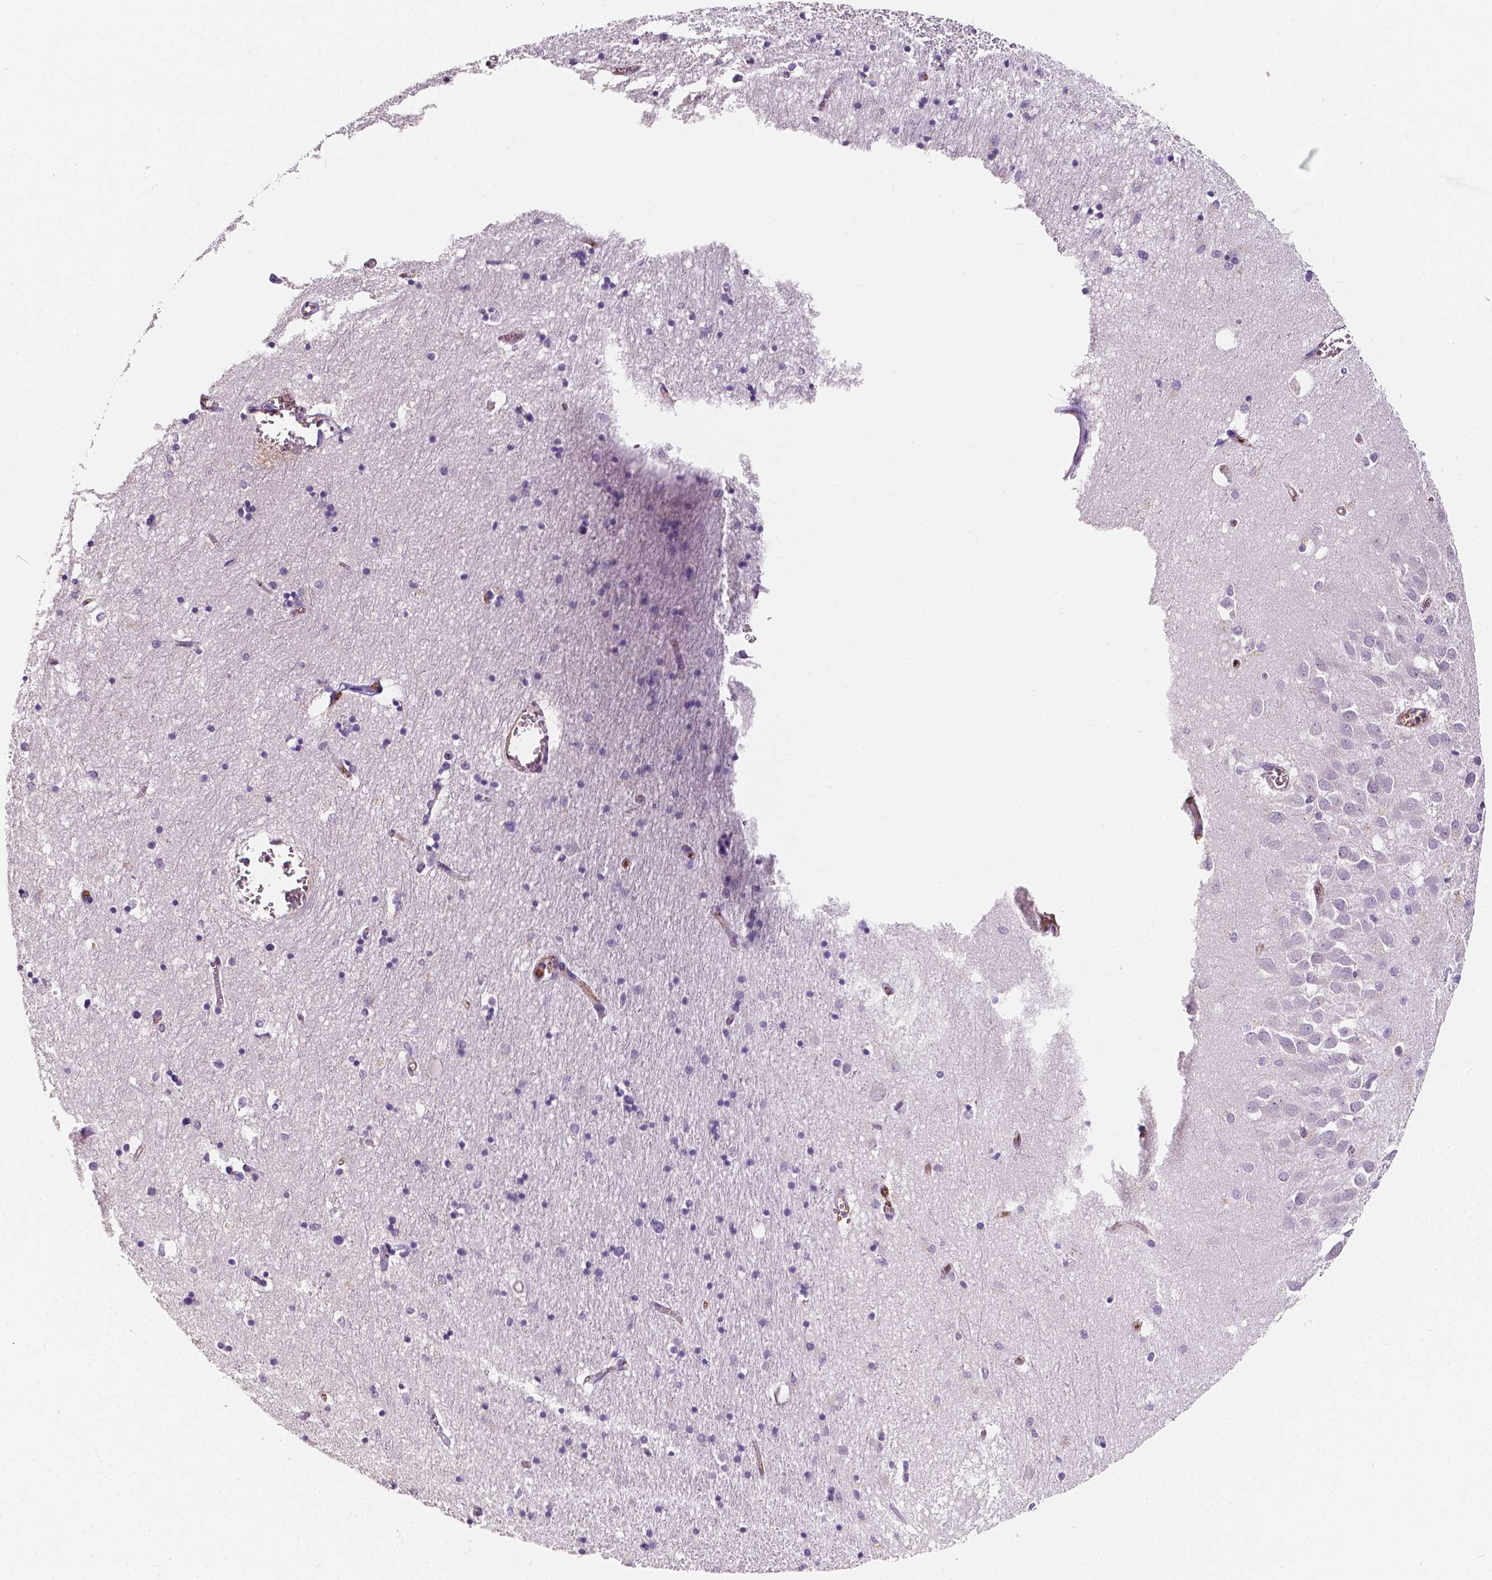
{"staining": {"intensity": "negative", "quantity": "none", "location": "none"}, "tissue": "hippocampus", "cell_type": "Glial cells", "image_type": "normal", "snomed": [{"axis": "morphology", "description": "Normal tissue, NOS"}, {"axis": "topography", "description": "Lateral ventricle wall"}, {"axis": "topography", "description": "Hippocampus"}], "caption": "Immunohistochemistry histopathology image of unremarkable hippocampus: hippocampus stained with DAB displays no significant protein expression in glial cells.", "gene": "SLC22A4", "patient": {"sex": "female", "age": 63}}